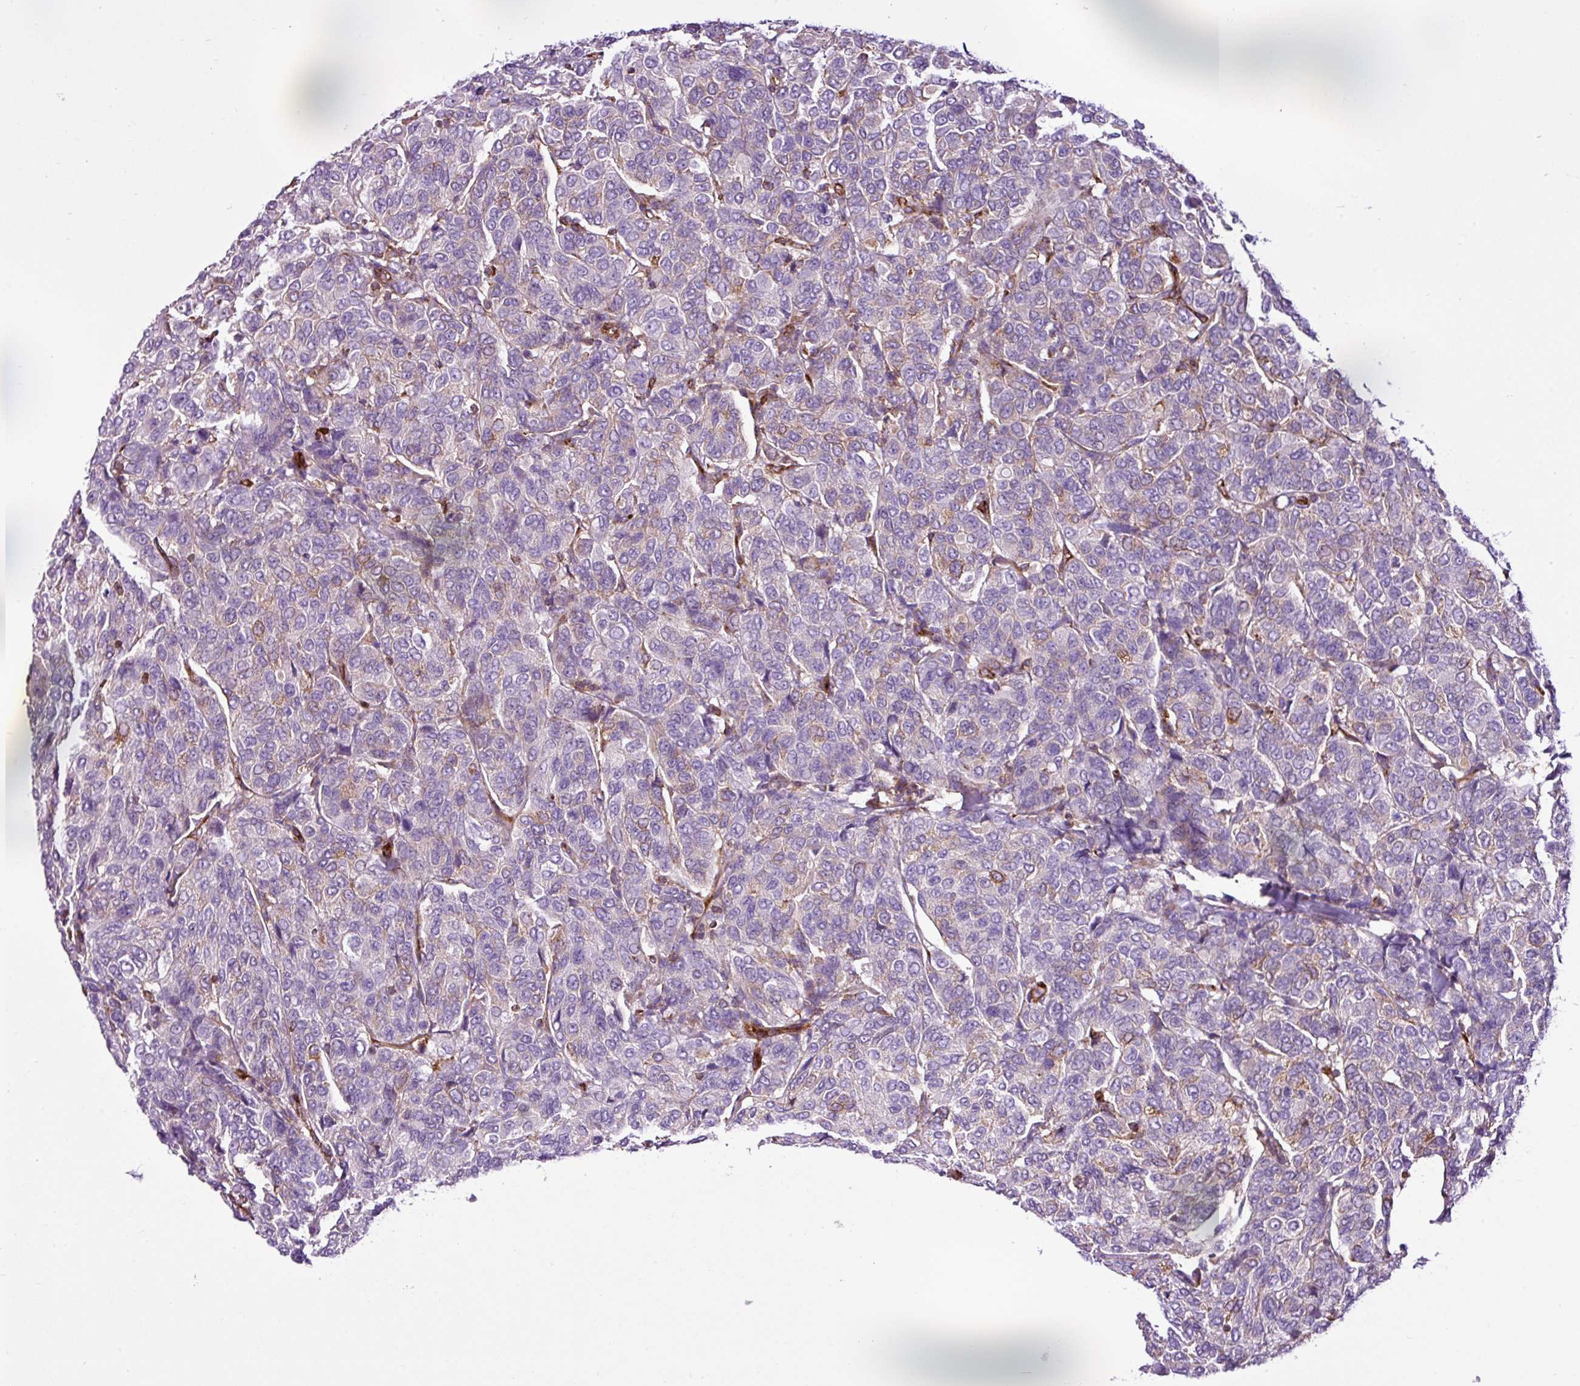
{"staining": {"intensity": "negative", "quantity": "none", "location": "none"}, "tissue": "breast cancer", "cell_type": "Tumor cells", "image_type": "cancer", "snomed": [{"axis": "morphology", "description": "Duct carcinoma"}, {"axis": "topography", "description": "Breast"}], "caption": "Breast cancer was stained to show a protein in brown. There is no significant positivity in tumor cells.", "gene": "EME2", "patient": {"sex": "female", "age": 55}}